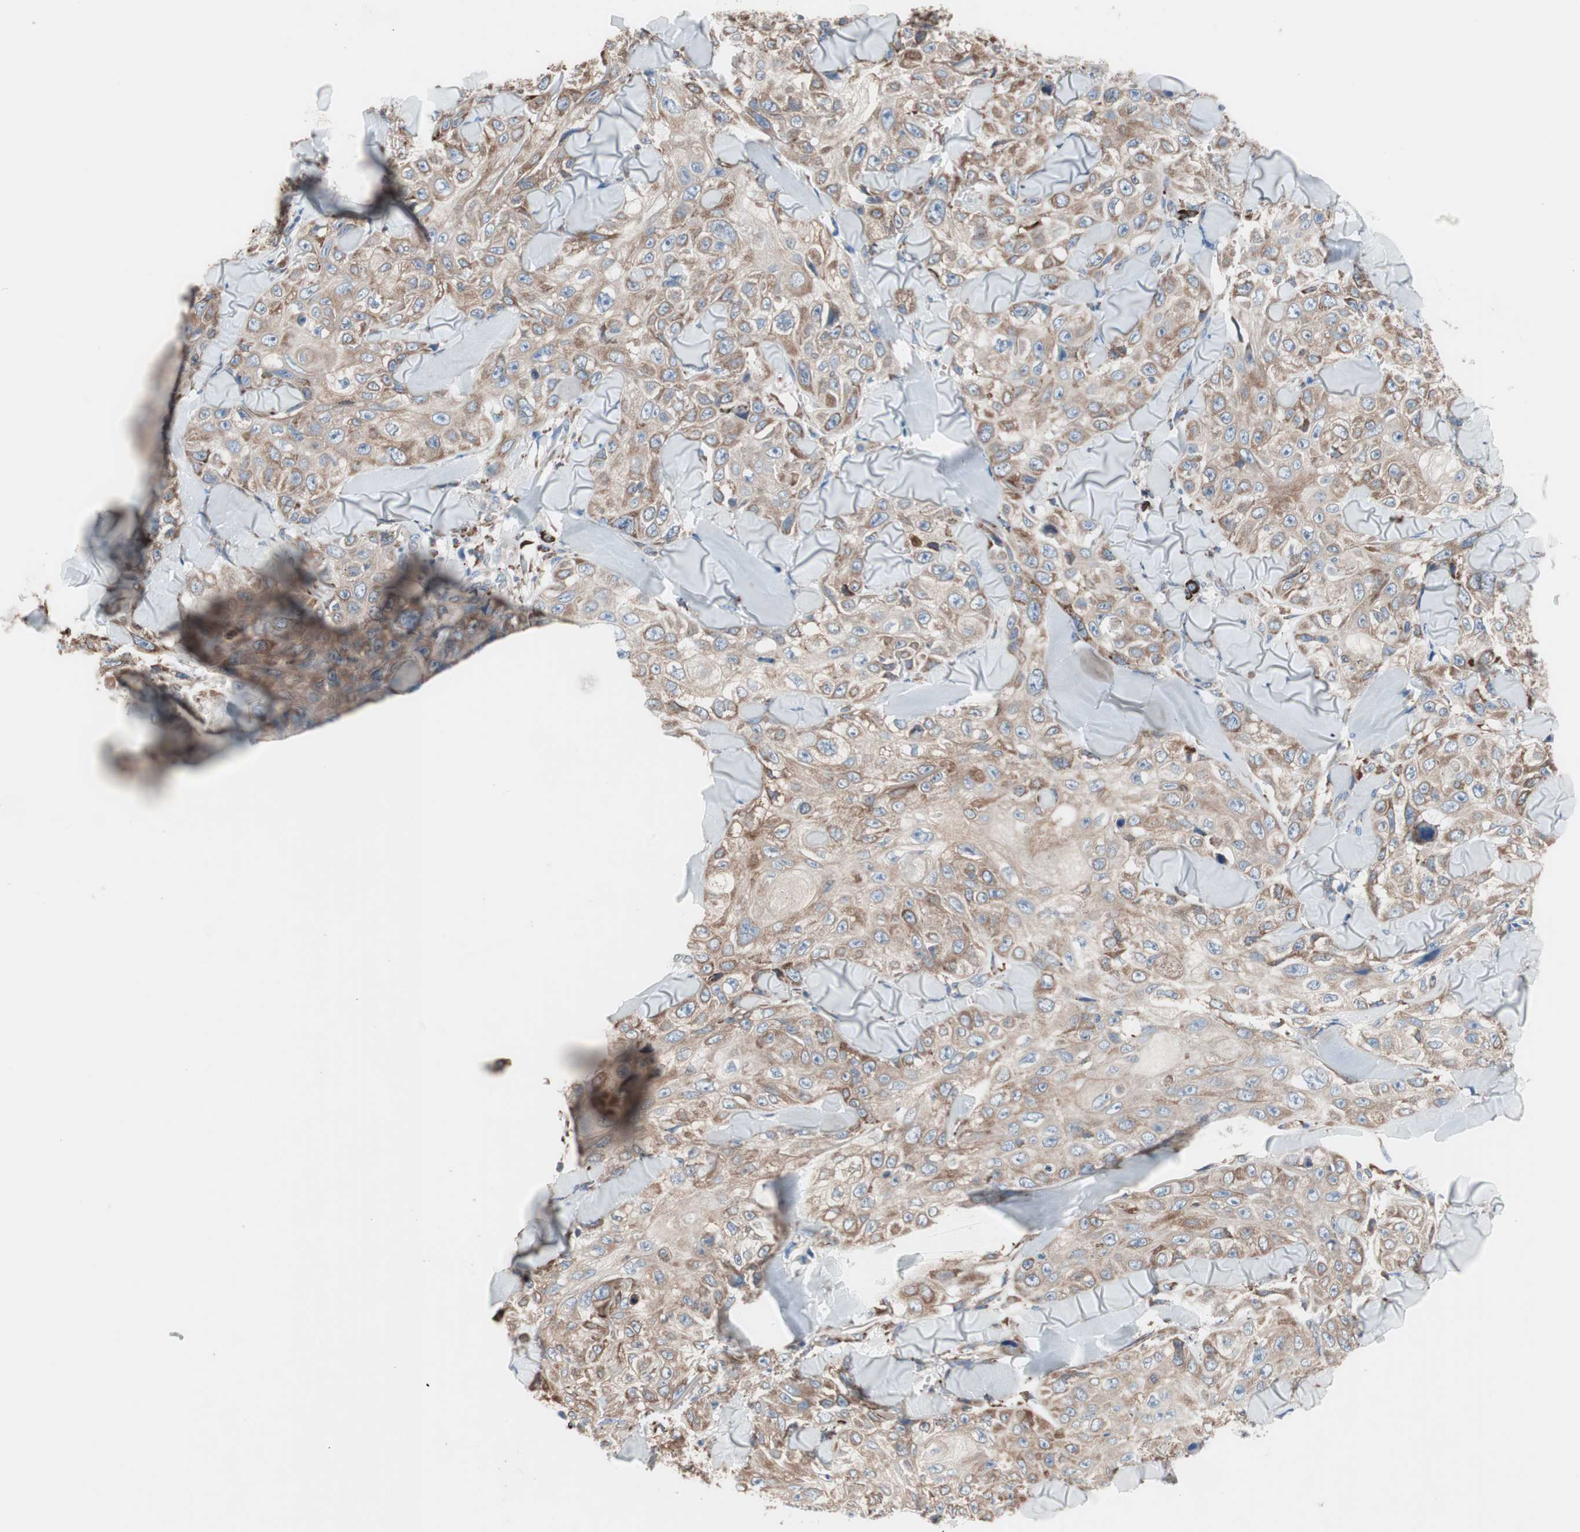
{"staining": {"intensity": "moderate", "quantity": ">75%", "location": "cytoplasmic/membranous"}, "tissue": "skin cancer", "cell_type": "Tumor cells", "image_type": "cancer", "snomed": [{"axis": "morphology", "description": "Squamous cell carcinoma, NOS"}, {"axis": "topography", "description": "Skin"}], "caption": "Skin squamous cell carcinoma stained with immunohistochemistry demonstrates moderate cytoplasmic/membranous positivity in approximately >75% of tumor cells. (IHC, brightfield microscopy, high magnification).", "gene": "SLC27A4", "patient": {"sex": "male", "age": 86}}